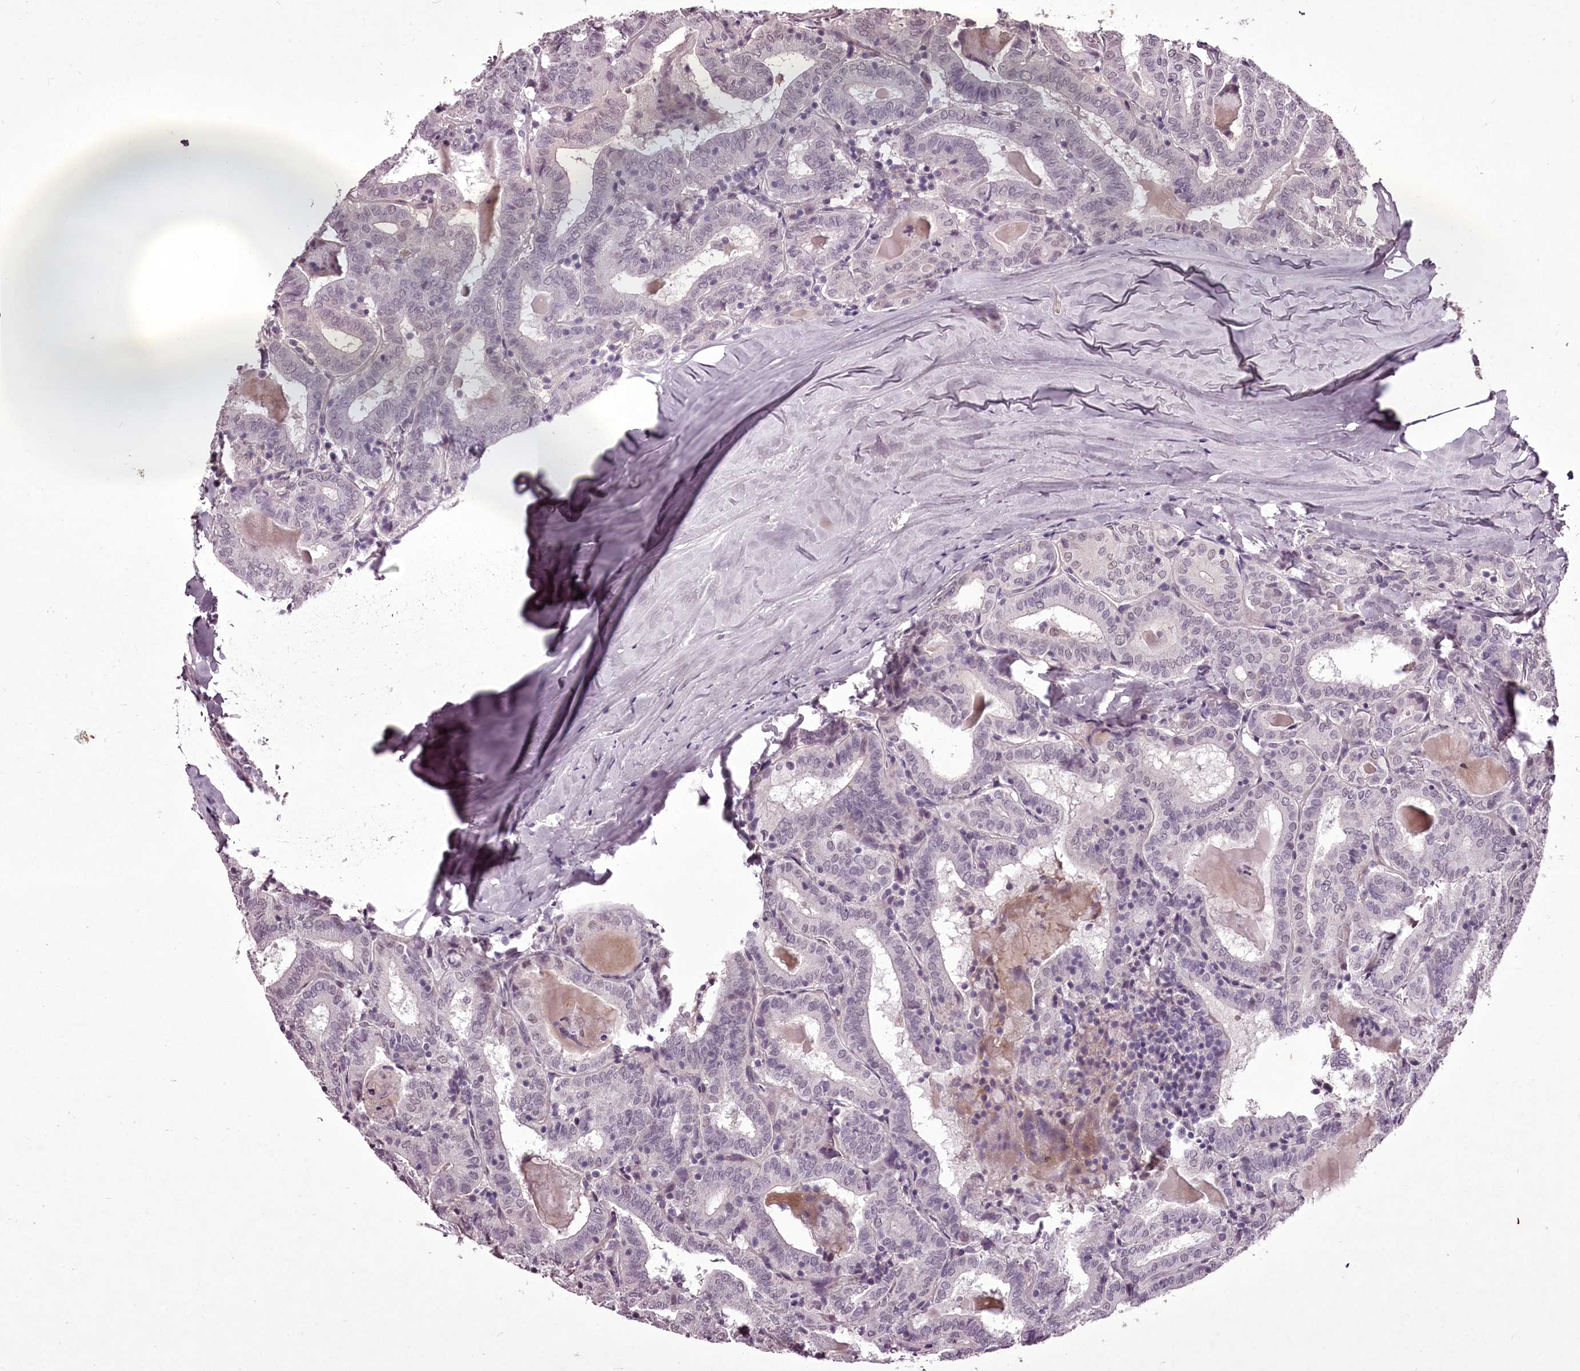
{"staining": {"intensity": "negative", "quantity": "none", "location": "none"}, "tissue": "thyroid cancer", "cell_type": "Tumor cells", "image_type": "cancer", "snomed": [{"axis": "morphology", "description": "Papillary adenocarcinoma, NOS"}, {"axis": "topography", "description": "Thyroid gland"}], "caption": "This is an immunohistochemistry photomicrograph of human papillary adenocarcinoma (thyroid). There is no expression in tumor cells.", "gene": "C1orf56", "patient": {"sex": "female", "age": 72}}